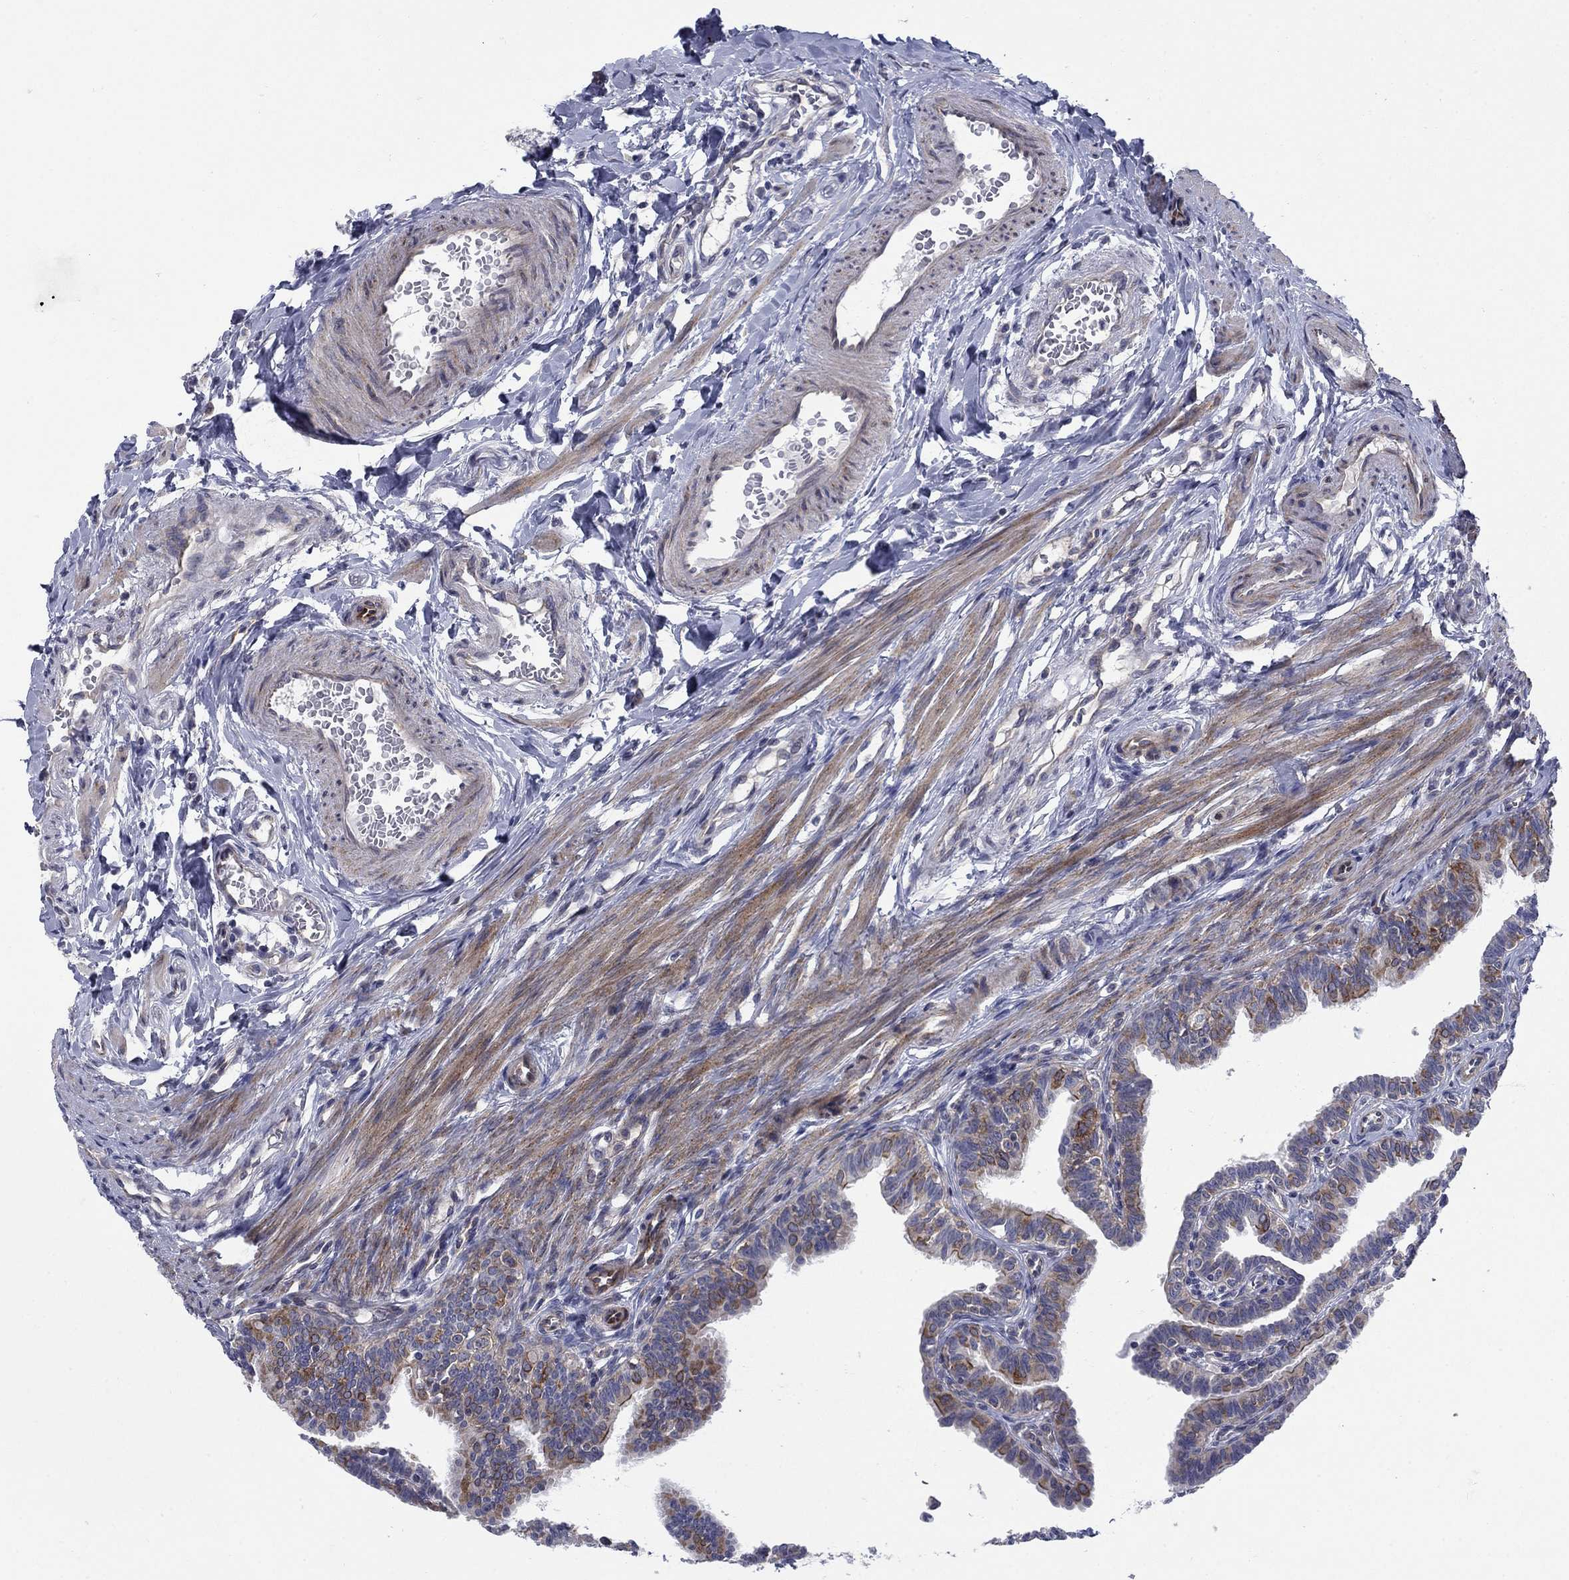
{"staining": {"intensity": "strong", "quantity": "25%-75%", "location": "cytoplasmic/membranous"}, "tissue": "fallopian tube", "cell_type": "Glandular cells", "image_type": "normal", "snomed": [{"axis": "morphology", "description": "Normal tissue, NOS"}, {"axis": "topography", "description": "Fallopian tube"}], "caption": "This is a micrograph of immunohistochemistry (IHC) staining of unremarkable fallopian tube, which shows strong positivity in the cytoplasmic/membranous of glandular cells.", "gene": "FXR1", "patient": {"sex": "female", "age": 36}}